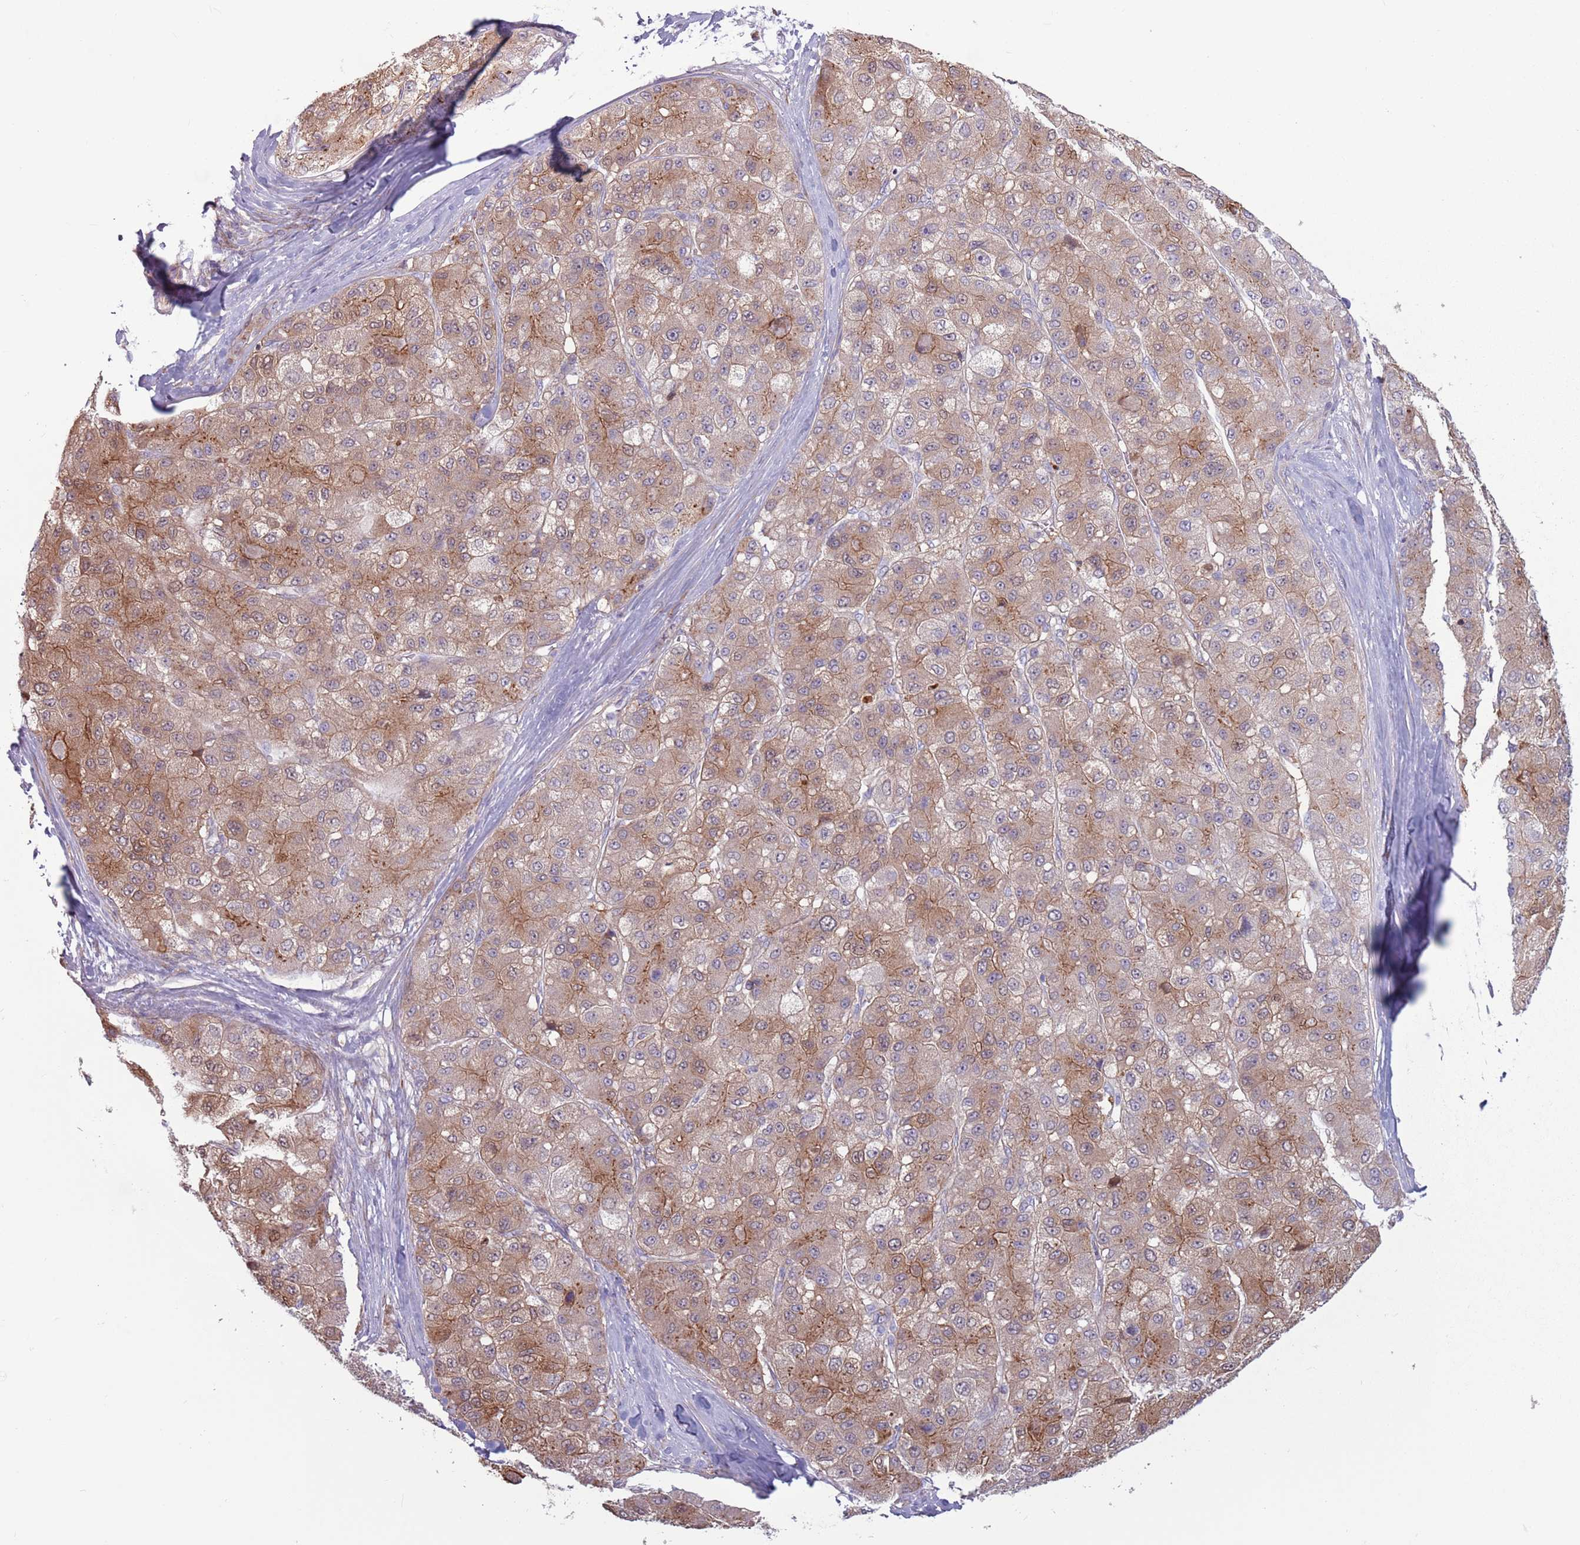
{"staining": {"intensity": "moderate", "quantity": ">75%", "location": "cytoplasmic/membranous,nuclear"}, "tissue": "liver cancer", "cell_type": "Tumor cells", "image_type": "cancer", "snomed": [{"axis": "morphology", "description": "Carcinoma, Hepatocellular, NOS"}, {"axis": "topography", "description": "Liver"}], "caption": "Hepatocellular carcinoma (liver) stained with IHC shows moderate cytoplasmic/membranous and nuclear expression in about >75% of tumor cells.", "gene": "CCDC150", "patient": {"sex": "male", "age": 80}}